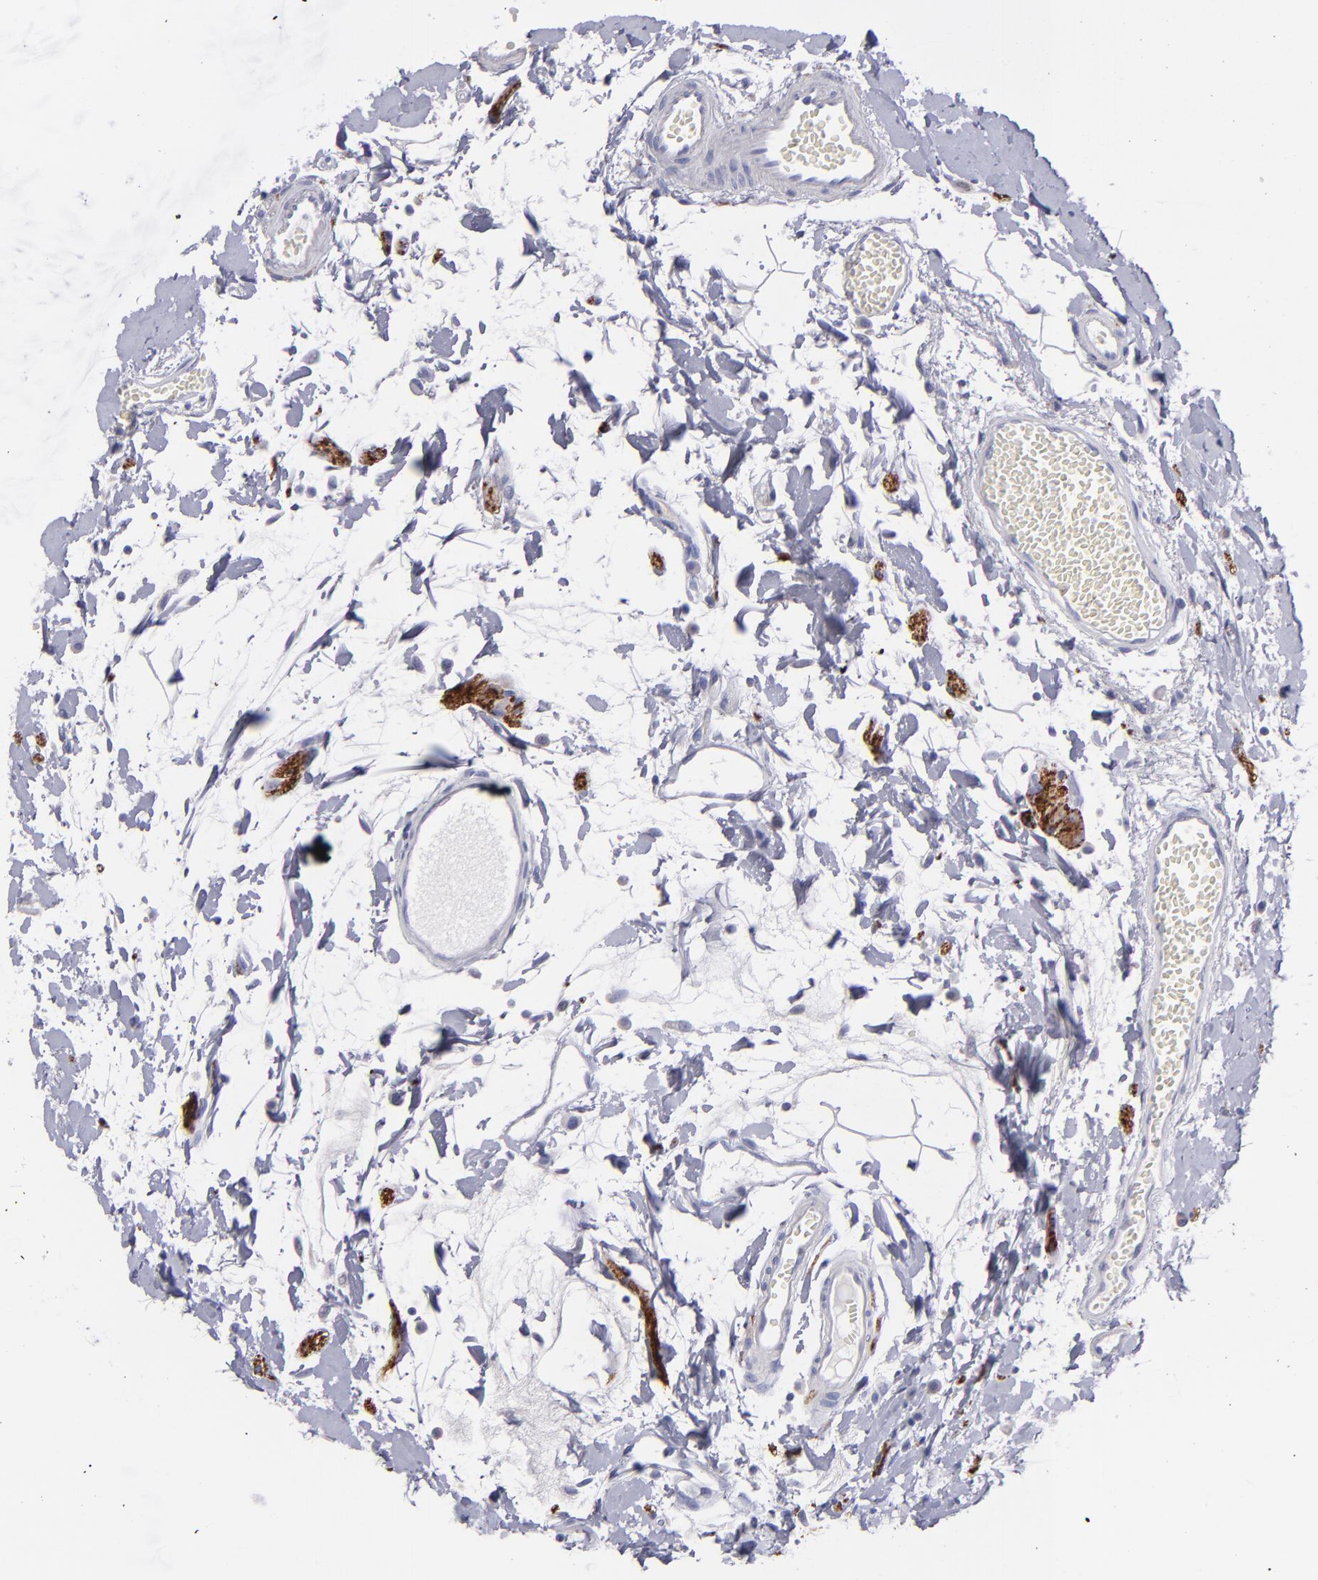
{"staining": {"intensity": "strong", "quantity": "<25%", "location": "cytoplasmic/membranous"}, "tissue": "small intestine", "cell_type": "Glandular cells", "image_type": "normal", "snomed": [{"axis": "morphology", "description": "Normal tissue, NOS"}, {"axis": "topography", "description": "Small intestine"}], "caption": "Small intestine stained with DAB (3,3'-diaminobenzidine) immunohistochemistry shows medium levels of strong cytoplasmic/membranous staining in about <25% of glandular cells. (DAB (3,3'-diaminobenzidine) IHC with brightfield microscopy, high magnification).", "gene": "SNAP25", "patient": {"sex": "female", "age": 61}}